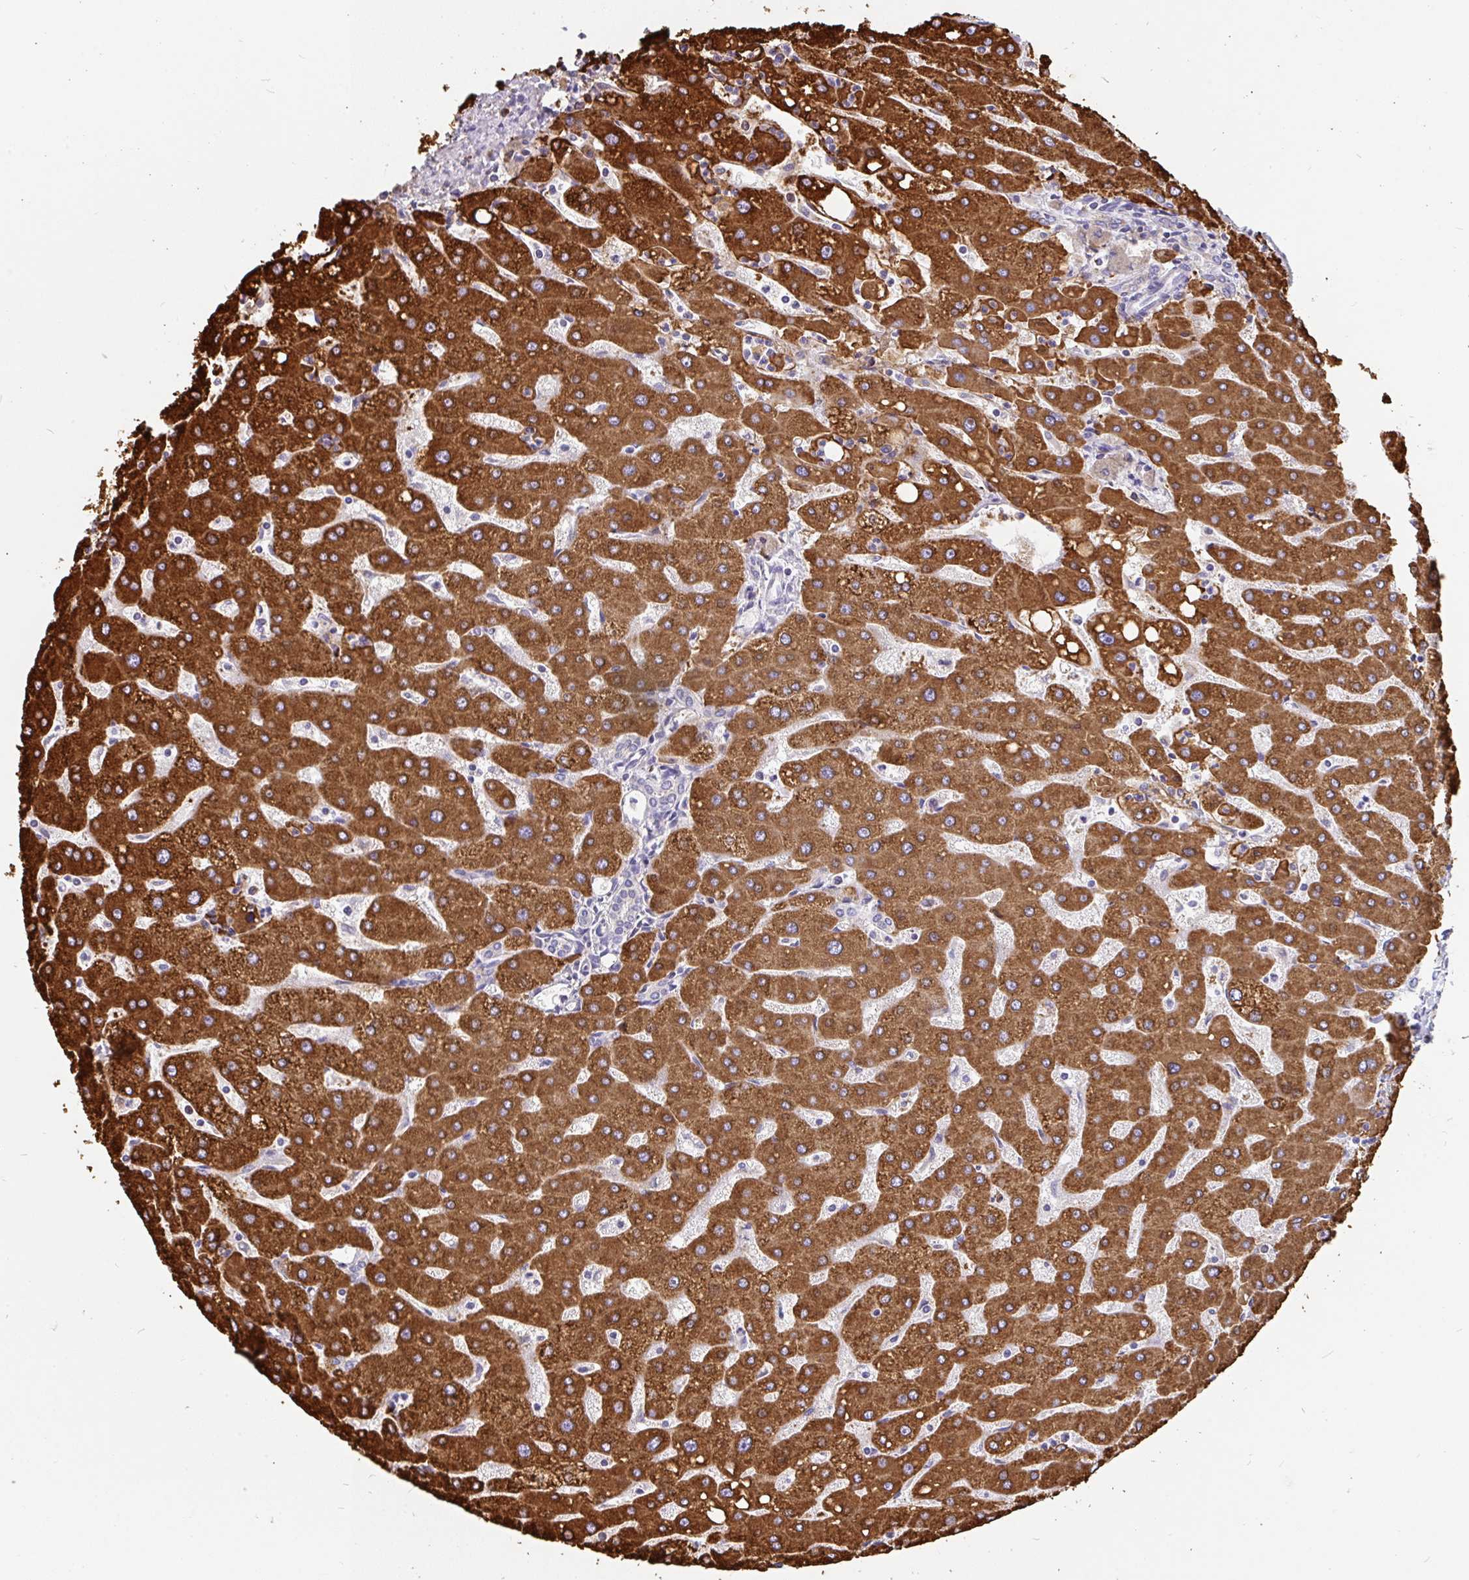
{"staining": {"intensity": "weak", "quantity": "<25%", "location": "cytoplasmic/membranous"}, "tissue": "liver", "cell_type": "Cholangiocytes", "image_type": "normal", "snomed": [{"axis": "morphology", "description": "Normal tissue, NOS"}, {"axis": "topography", "description": "Liver"}], "caption": "Cholangiocytes are negative for brown protein staining in normal liver.", "gene": "EML5", "patient": {"sex": "male", "age": 67}}